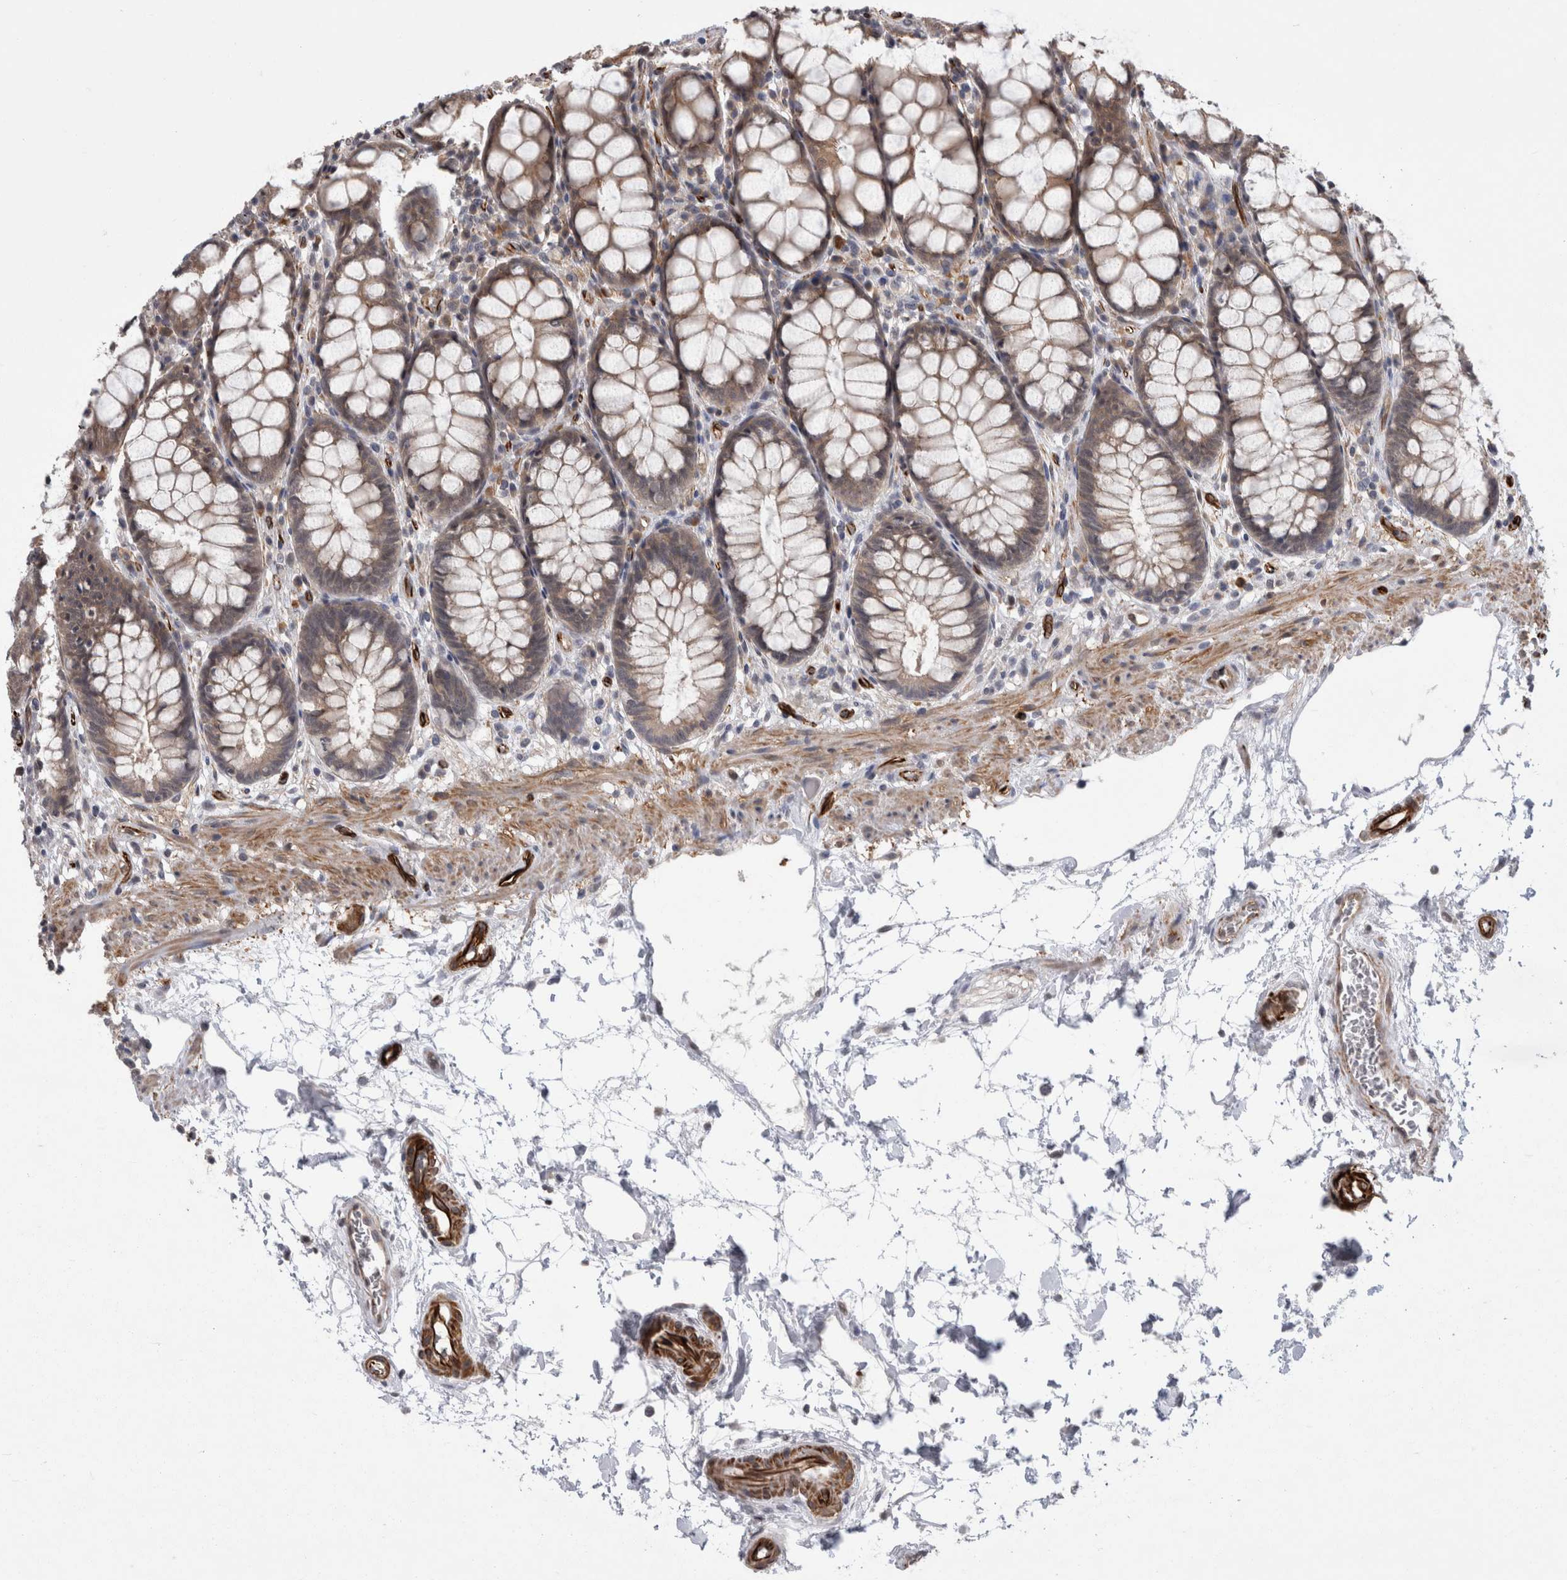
{"staining": {"intensity": "moderate", "quantity": ">75%", "location": "cytoplasmic/membranous"}, "tissue": "rectum", "cell_type": "Glandular cells", "image_type": "normal", "snomed": [{"axis": "morphology", "description": "Normal tissue, NOS"}, {"axis": "topography", "description": "Rectum"}], "caption": "DAB immunohistochemical staining of benign human rectum shows moderate cytoplasmic/membranous protein expression in approximately >75% of glandular cells.", "gene": "FAM83H", "patient": {"sex": "male", "age": 64}}